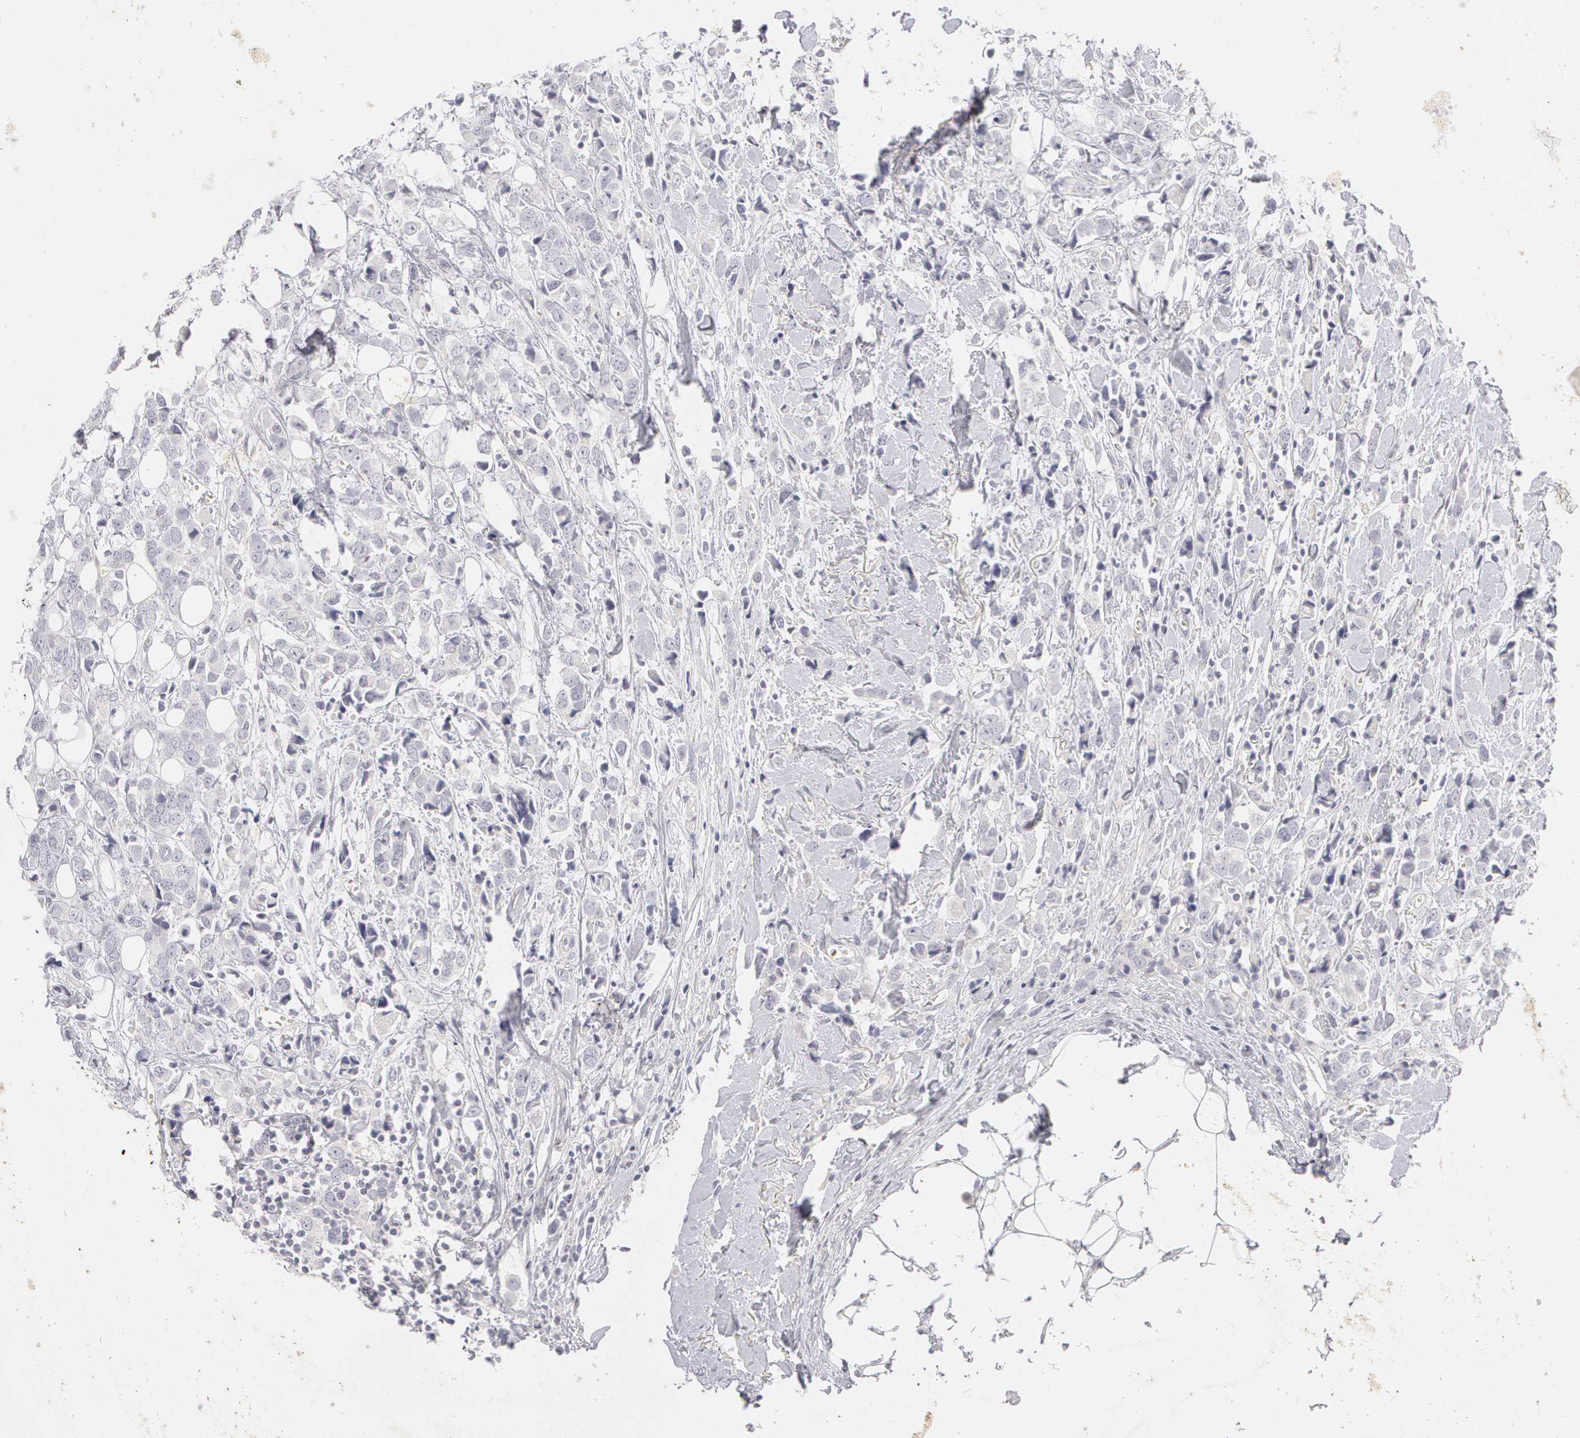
{"staining": {"intensity": "negative", "quantity": "none", "location": "none"}, "tissue": "breast cancer", "cell_type": "Tumor cells", "image_type": "cancer", "snomed": [{"axis": "morphology", "description": "Lobular carcinoma"}, {"axis": "topography", "description": "Breast"}], "caption": "Immunohistochemical staining of breast cancer (lobular carcinoma) shows no significant staining in tumor cells.", "gene": "ABCB1", "patient": {"sex": "female", "age": 57}}